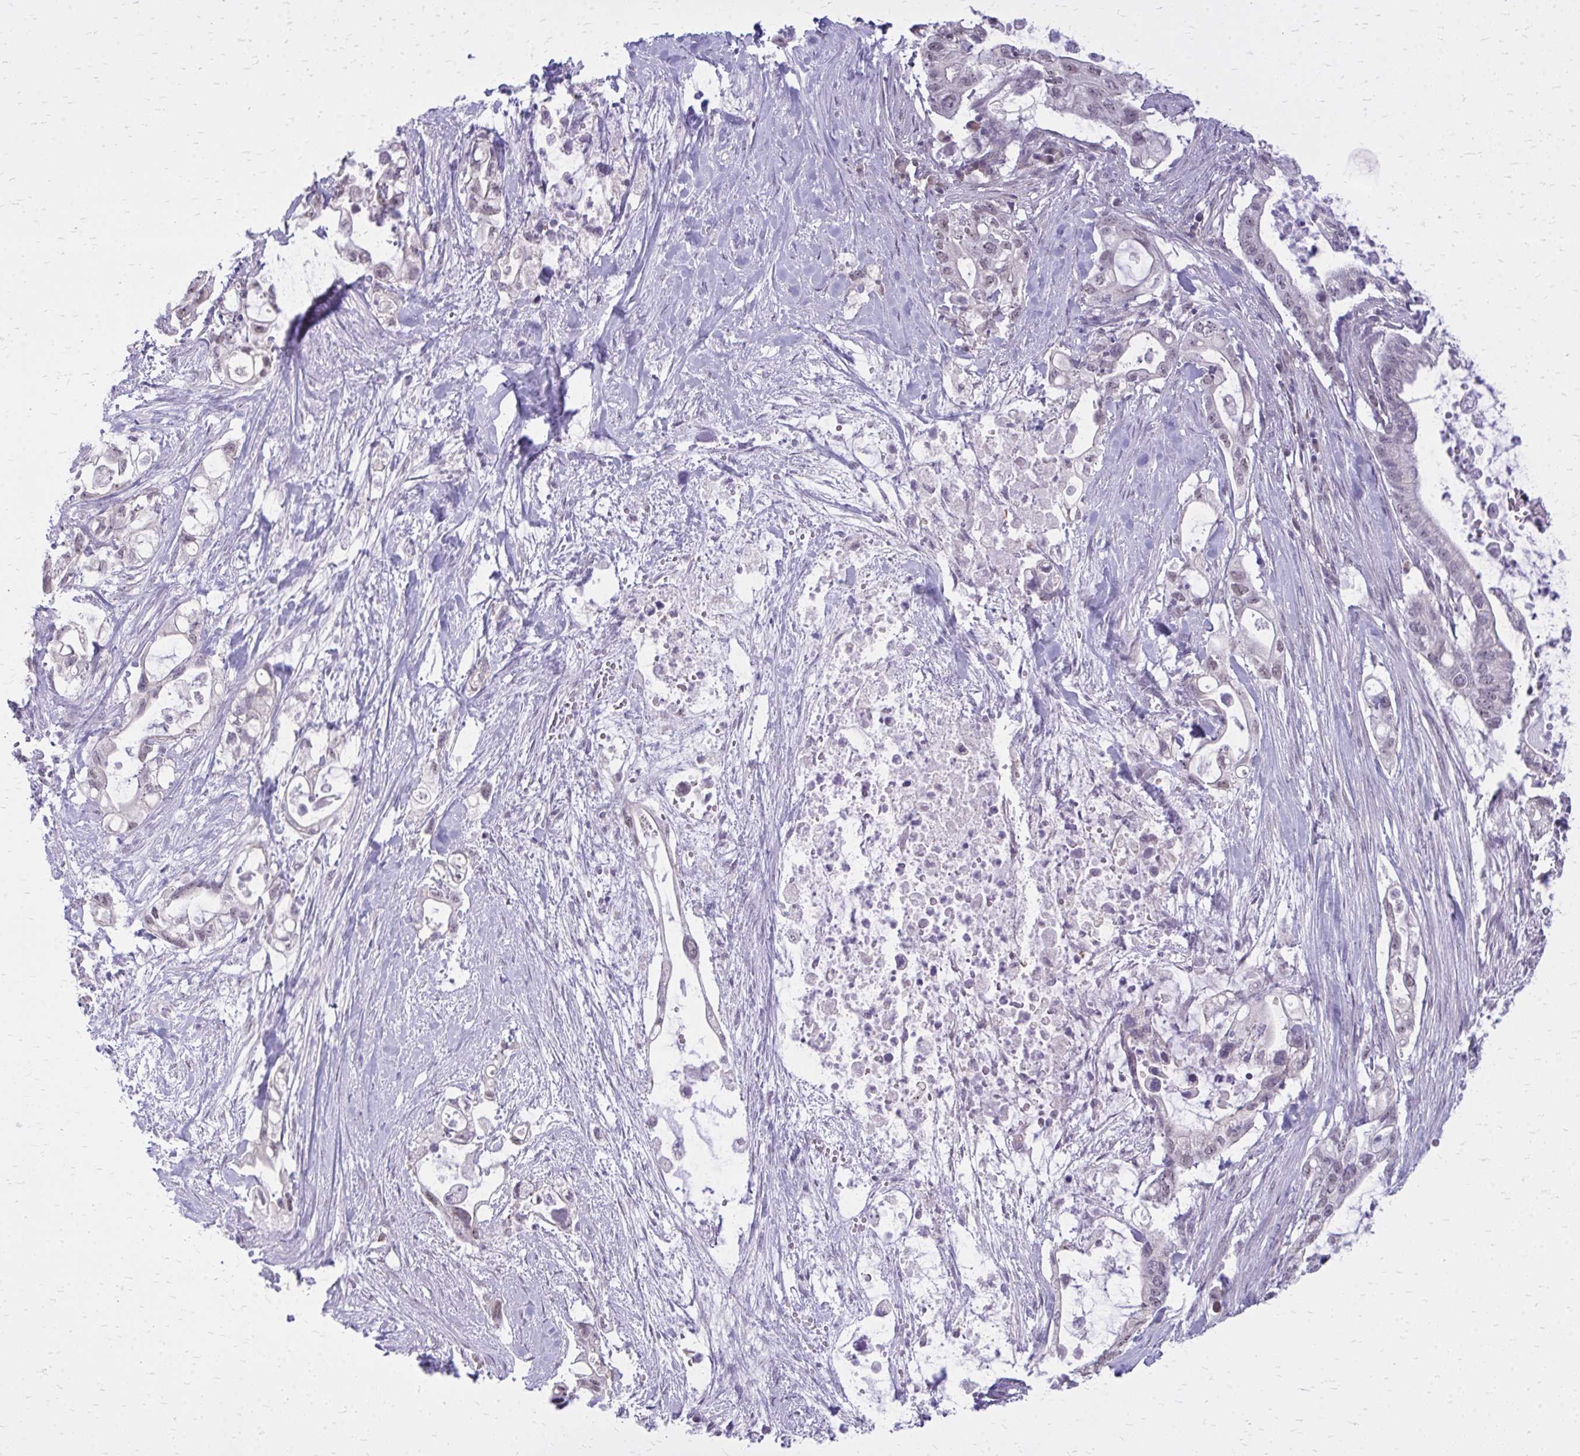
{"staining": {"intensity": "negative", "quantity": "none", "location": "none"}, "tissue": "pancreatic cancer", "cell_type": "Tumor cells", "image_type": "cancer", "snomed": [{"axis": "morphology", "description": "Adenocarcinoma, NOS"}, {"axis": "topography", "description": "Pancreas"}], "caption": "Tumor cells are negative for protein expression in human pancreatic cancer (adenocarcinoma). (DAB immunohistochemistry, high magnification).", "gene": "PLCB1", "patient": {"sex": "female", "age": 72}}